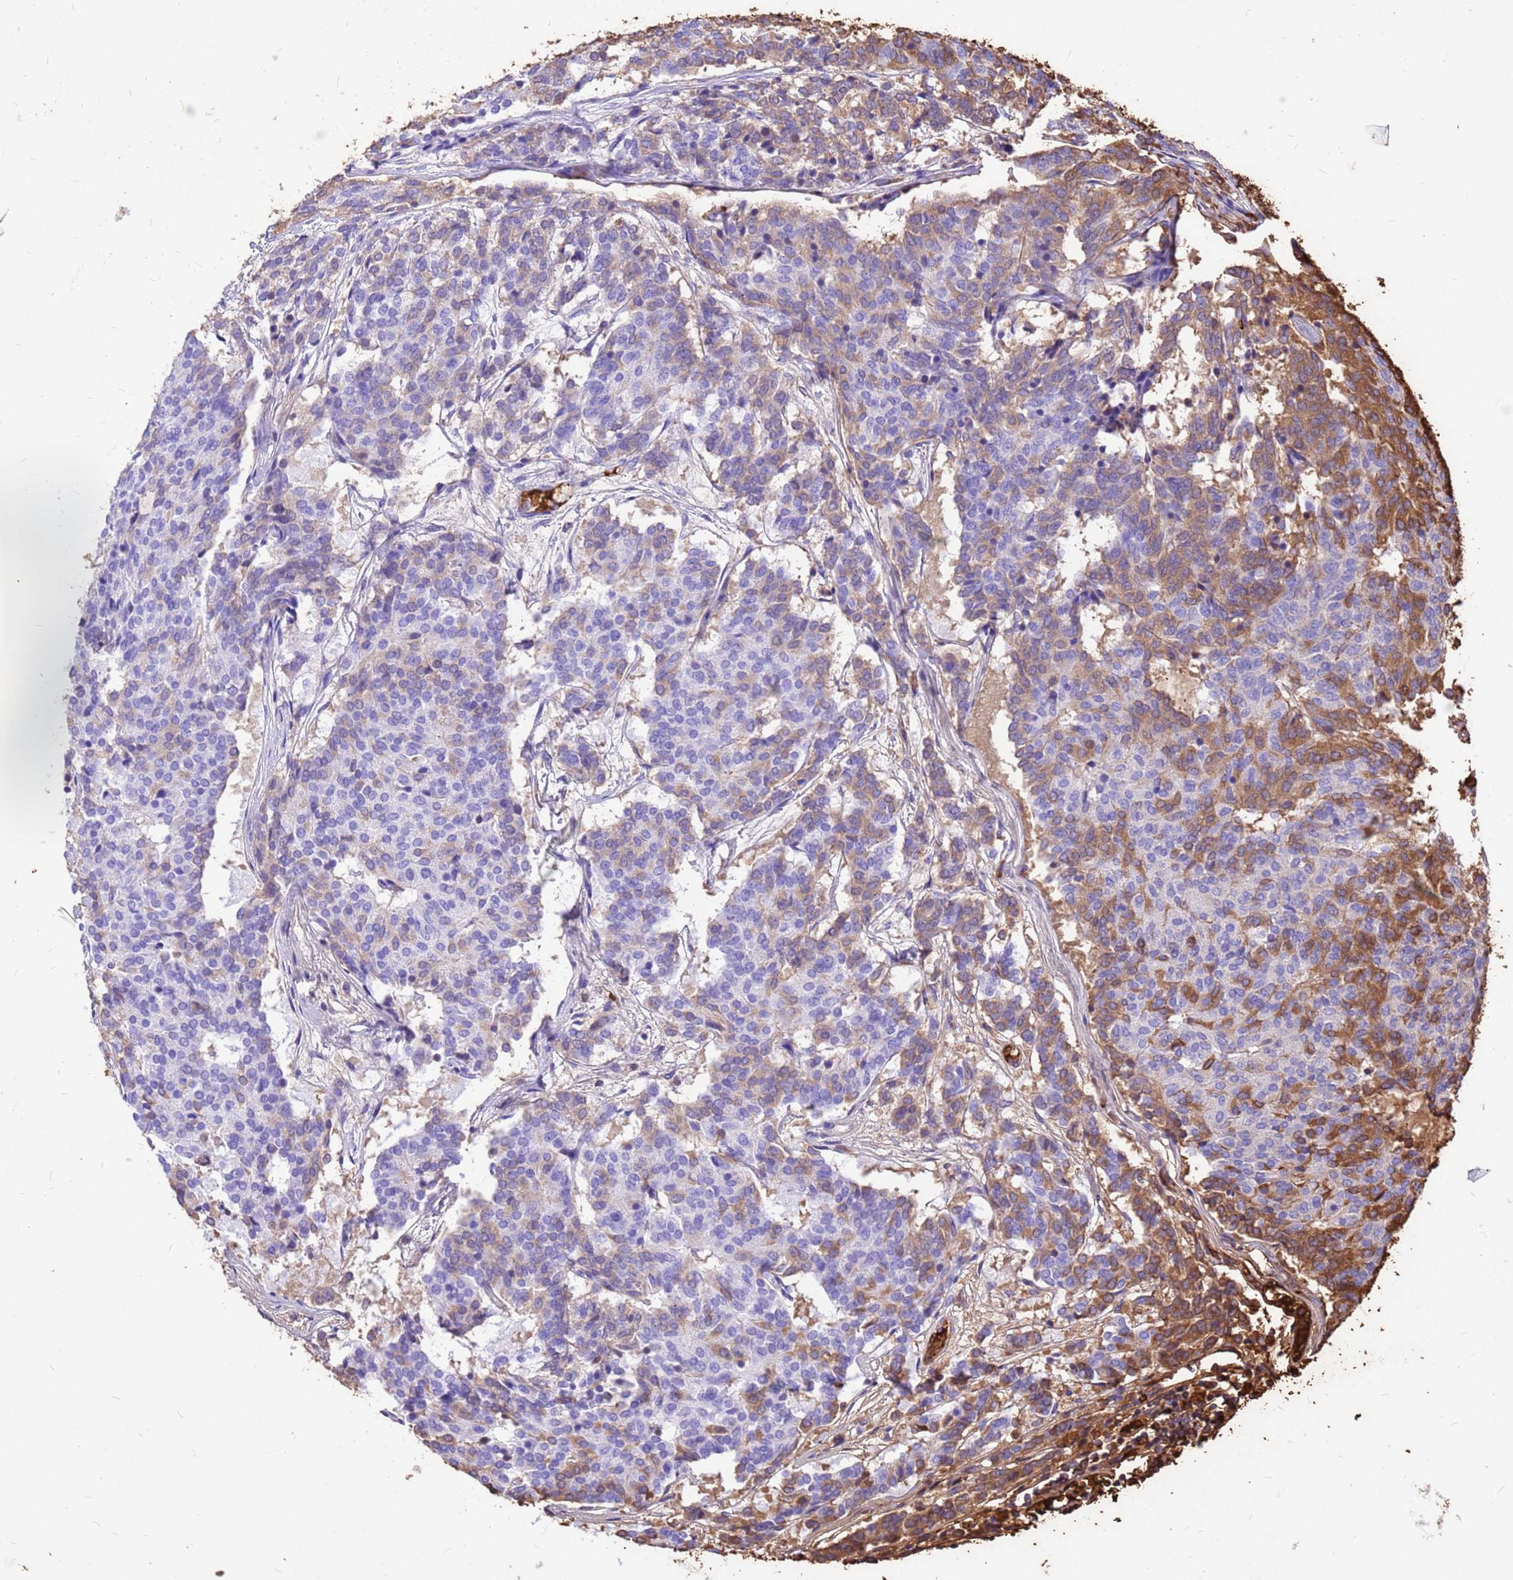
{"staining": {"intensity": "moderate", "quantity": "<25%", "location": "cytoplasmic/membranous"}, "tissue": "carcinoid", "cell_type": "Tumor cells", "image_type": "cancer", "snomed": [{"axis": "morphology", "description": "Carcinoid, malignant, NOS"}, {"axis": "topography", "description": "Pancreas"}], "caption": "Carcinoid (malignant) was stained to show a protein in brown. There is low levels of moderate cytoplasmic/membranous expression in about <25% of tumor cells.", "gene": "HBA2", "patient": {"sex": "female", "age": 54}}